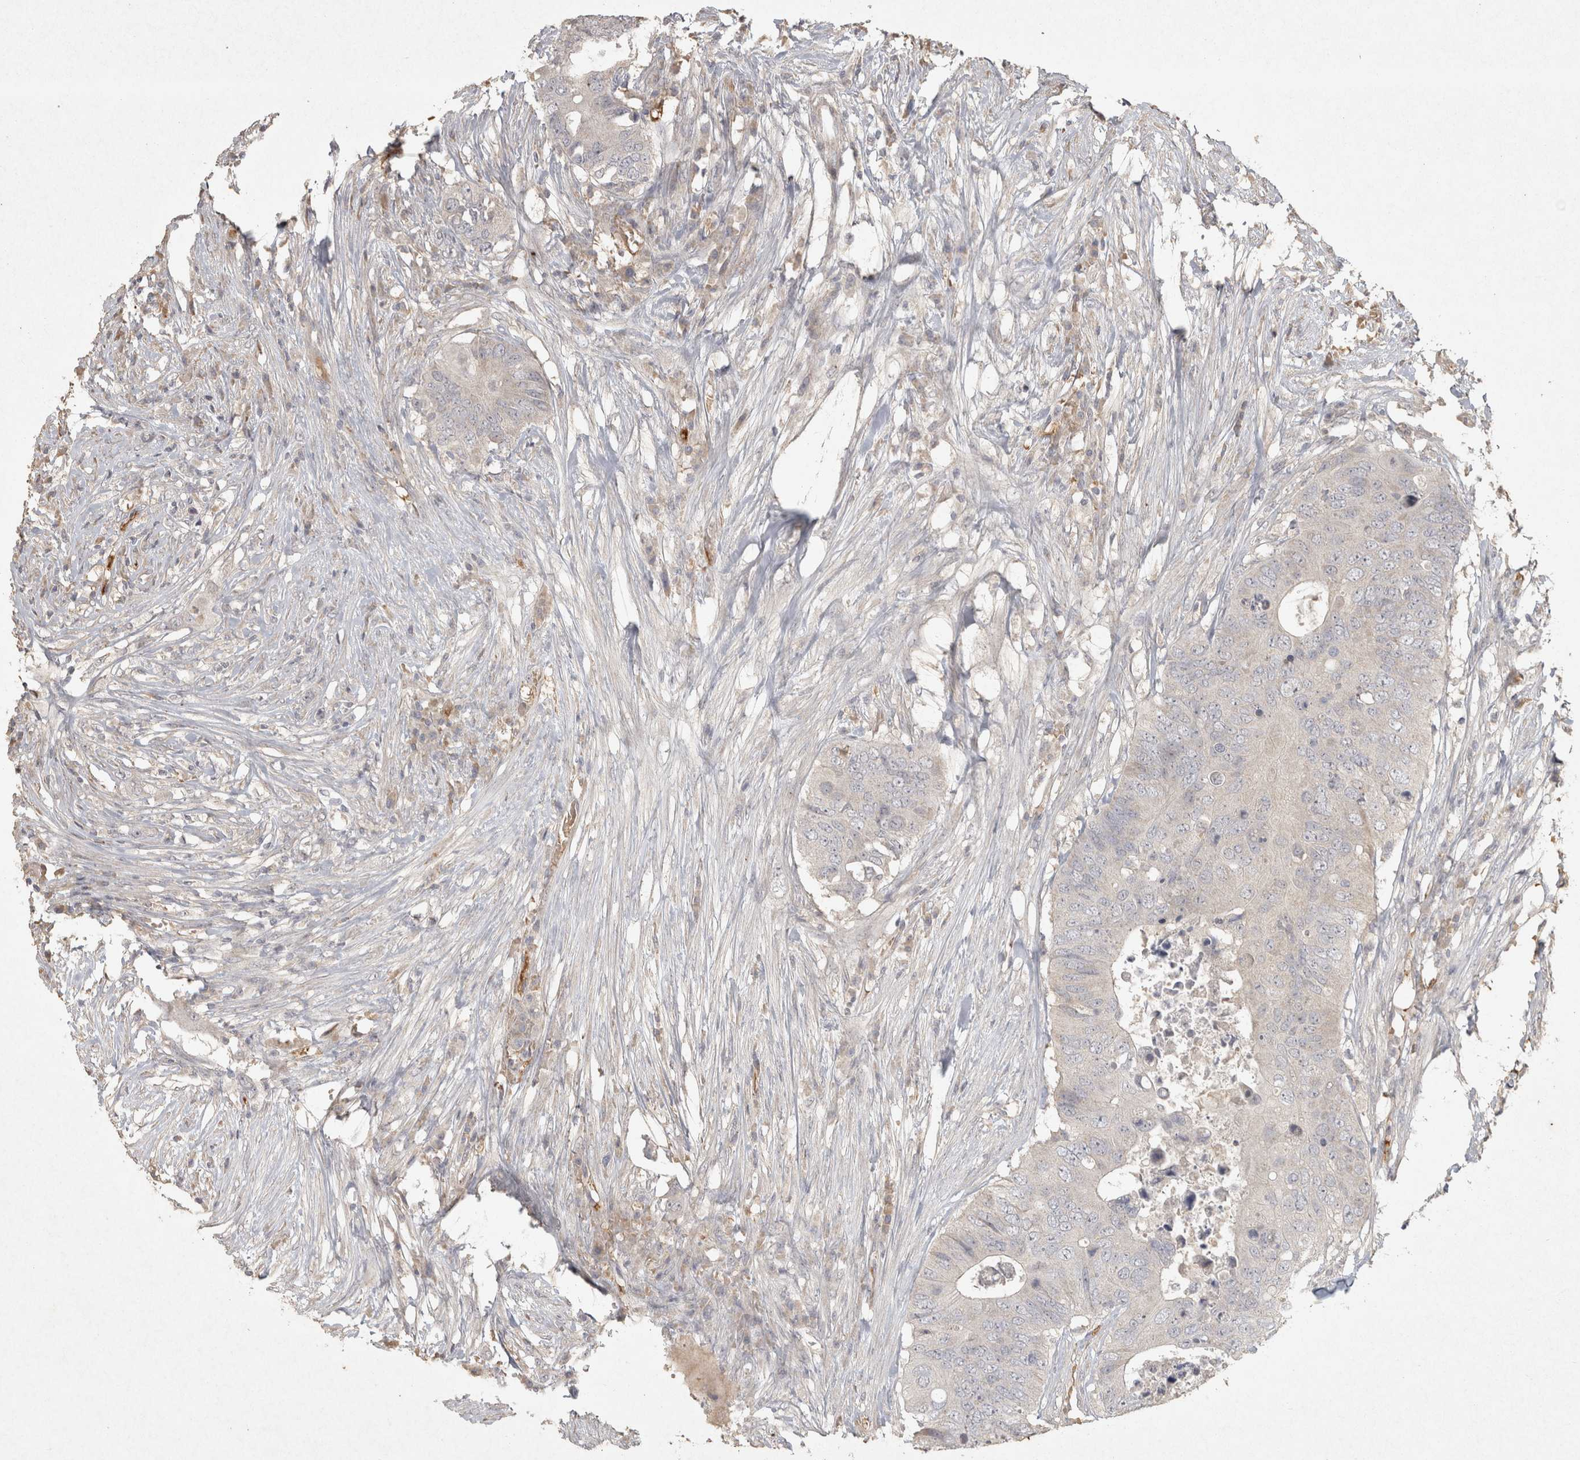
{"staining": {"intensity": "negative", "quantity": "none", "location": "none"}, "tissue": "colorectal cancer", "cell_type": "Tumor cells", "image_type": "cancer", "snomed": [{"axis": "morphology", "description": "Adenocarcinoma, NOS"}, {"axis": "topography", "description": "Colon"}], "caption": "IHC of colorectal cancer (adenocarcinoma) reveals no positivity in tumor cells.", "gene": "OSTN", "patient": {"sex": "male", "age": 71}}